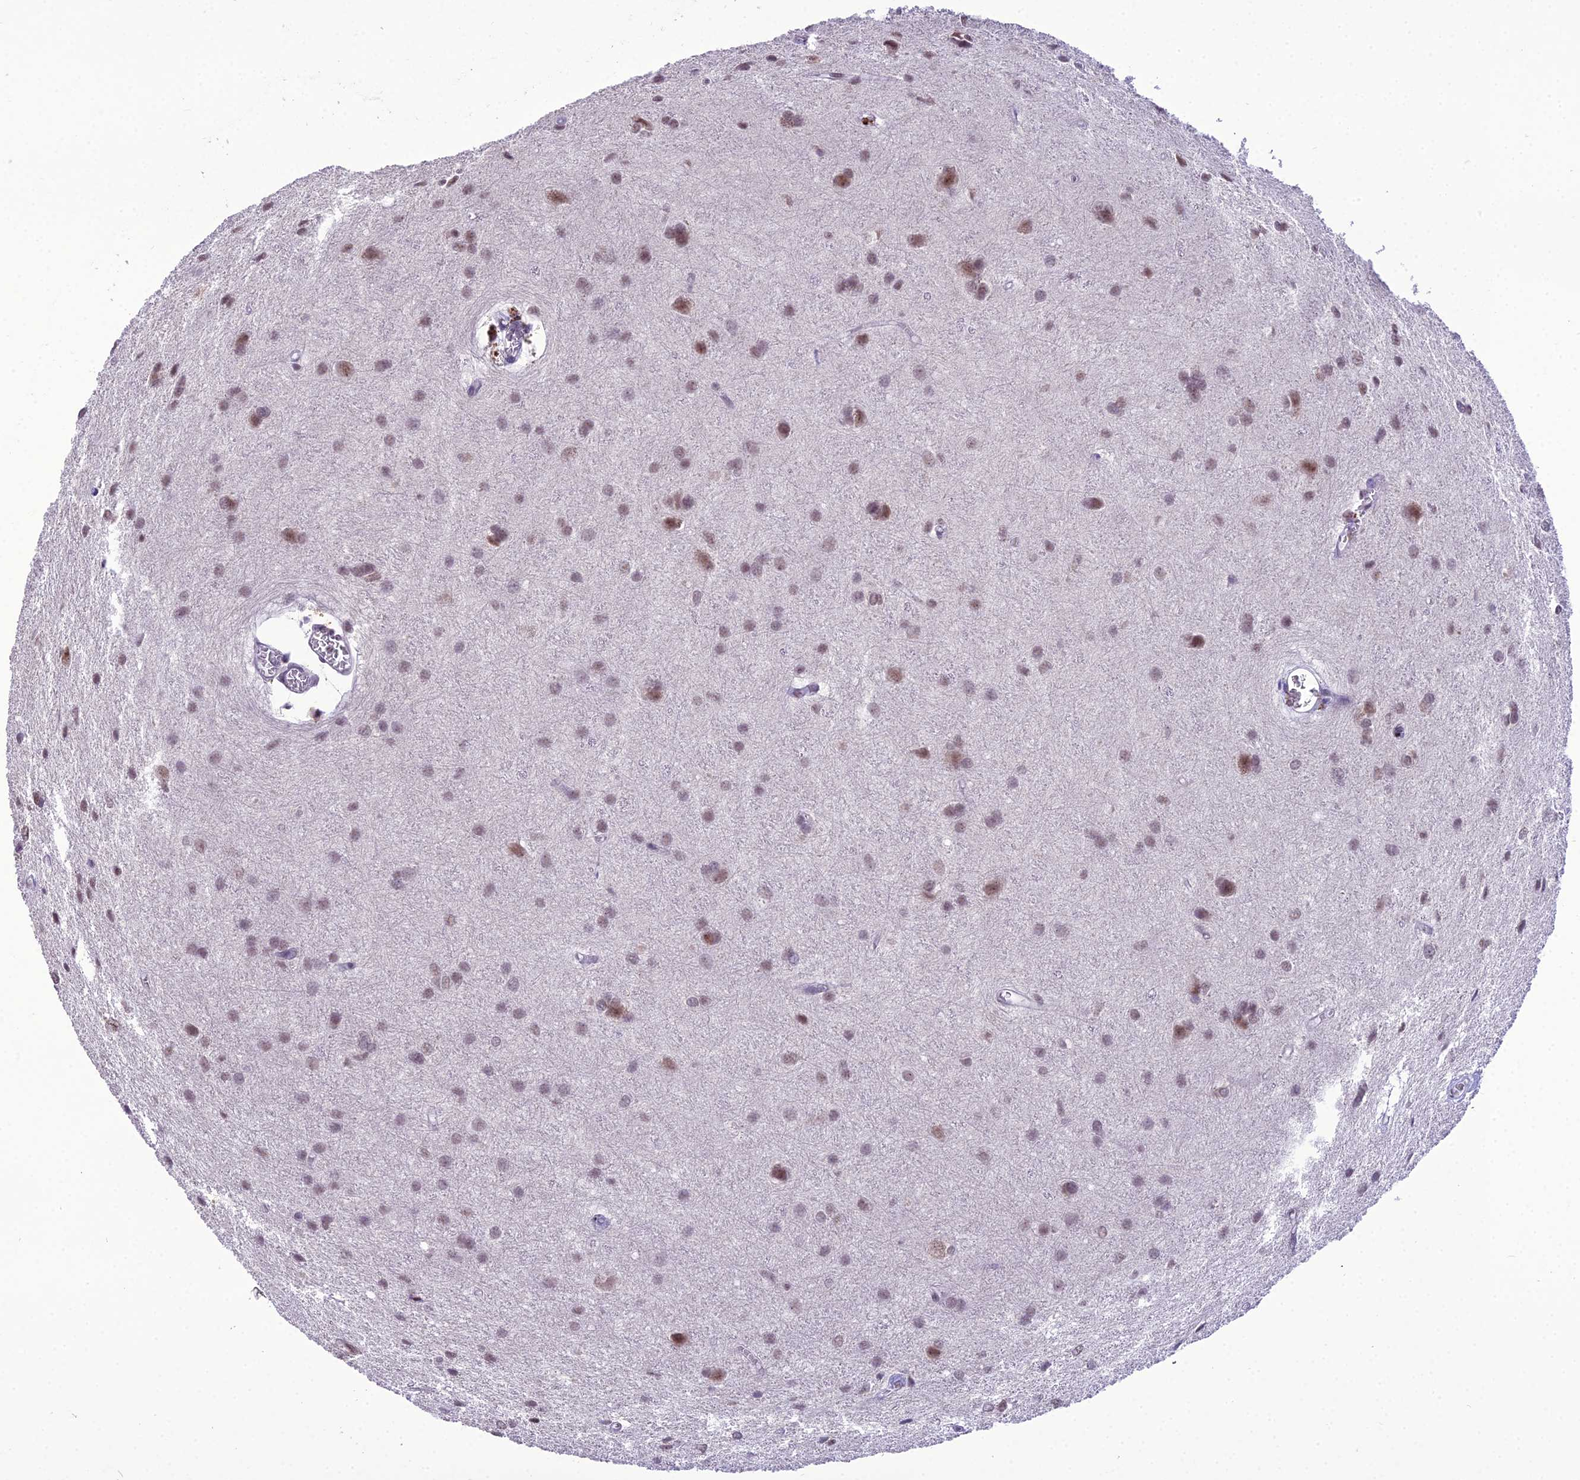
{"staining": {"intensity": "moderate", "quantity": ">75%", "location": "nuclear"}, "tissue": "glioma", "cell_type": "Tumor cells", "image_type": "cancer", "snomed": [{"axis": "morphology", "description": "Glioma, malignant, High grade"}, {"axis": "topography", "description": "Brain"}], "caption": "The histopathology image reveals staining of malignant glioma (high-grade), revealing moderate nuclear protein staining (brown color) within tumor cells. (IHC, brightfield microscopy, high magnification).", "gene": "SH3RF3", "patient": {"sex": "female", "age": 50}}